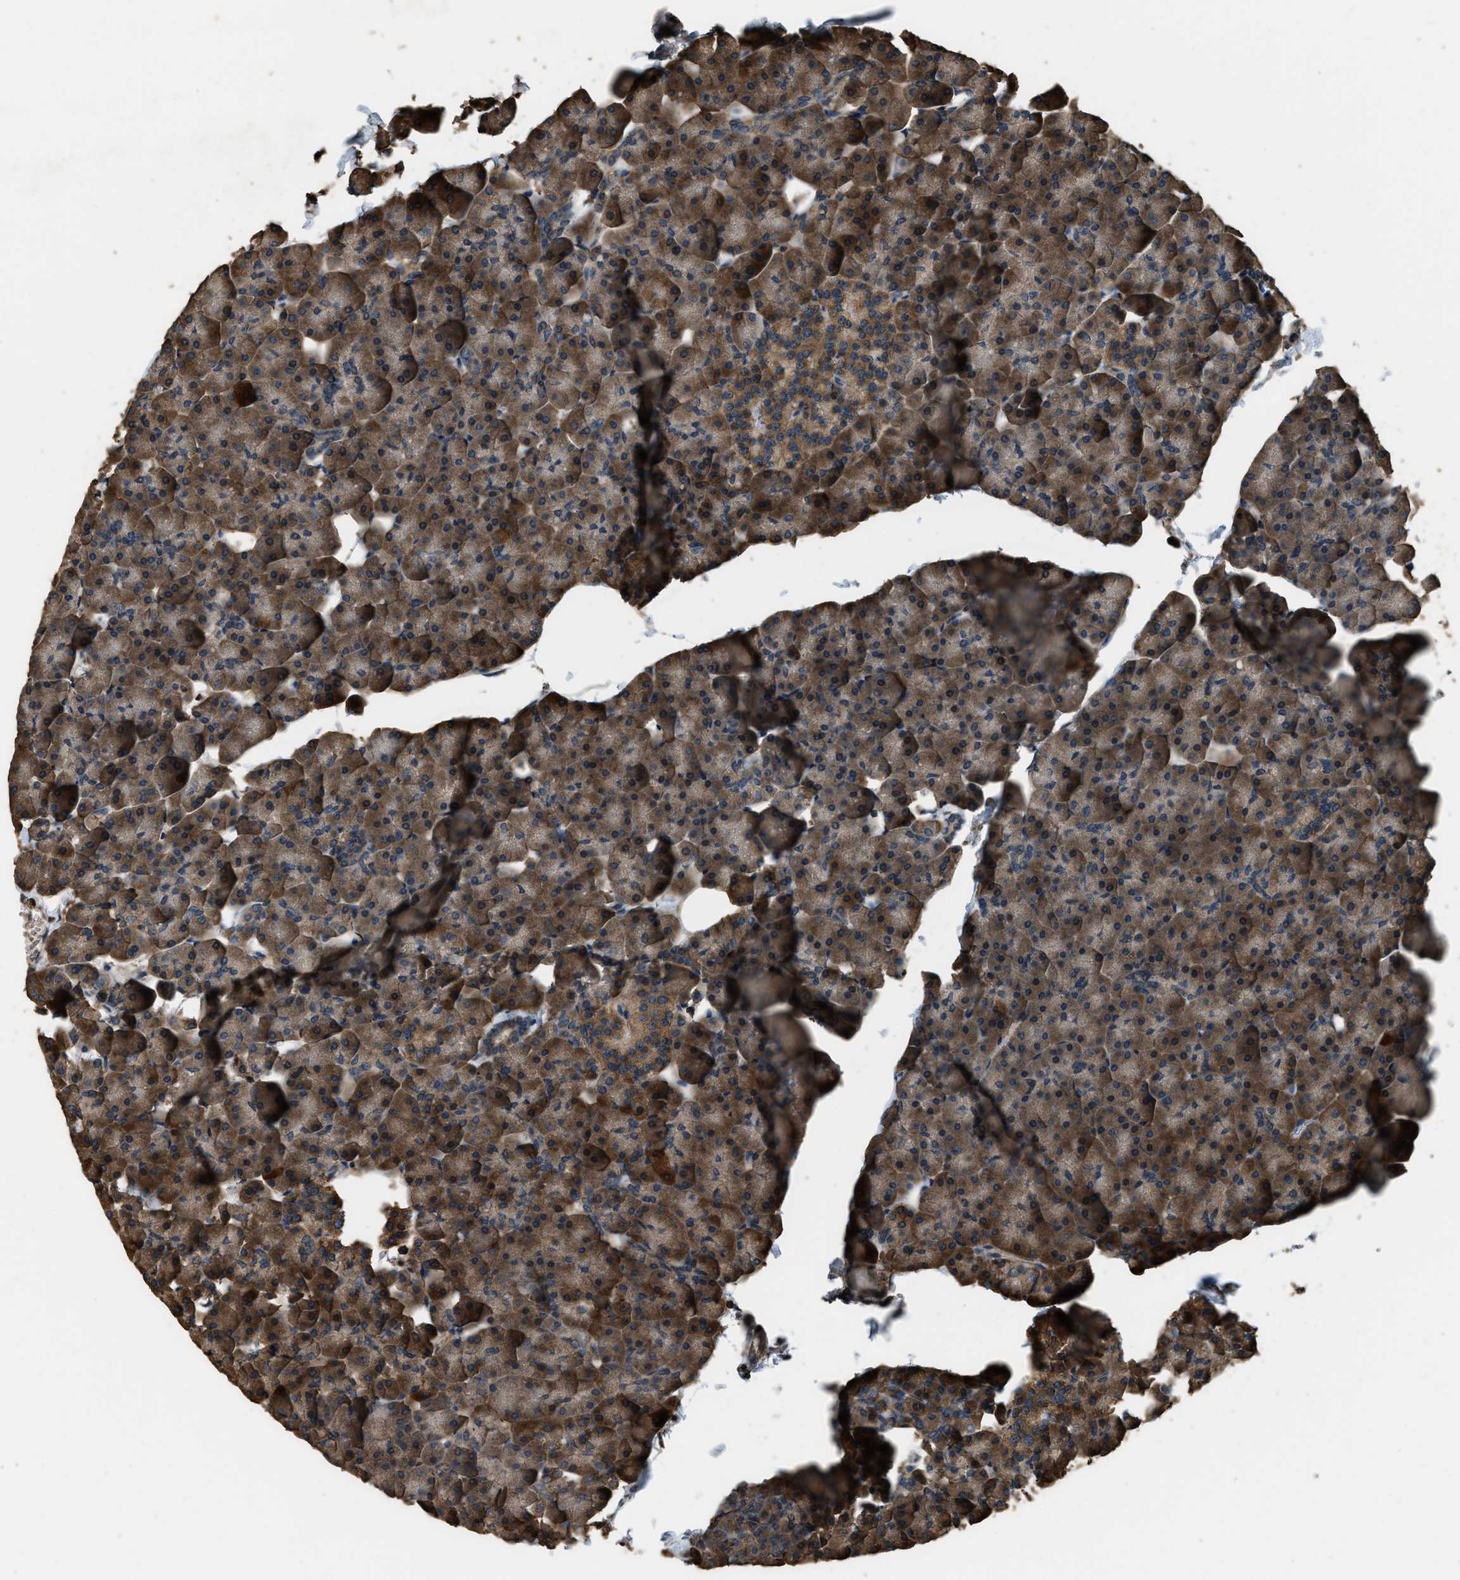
{"staining": {"intensity": "strong", "quantity": ">75%", "location": "cytoplasmic/membranous"}, "tissue": "pancreas", "cell_type": "Exocrine glandular cells", "image_type": "normal", "snomed": [{"axis": "morphology", "description": "Normal tissue, NOS"}, {"axis": "topography", "description": "Pancreas"}], "caption": "This photomicrograph demonstrates benign pancreas stained with immunohistochemistry (IHC) to label a protein in brown. The cytoplasmic/membranous of exocrine glandular cells show strong positivity for the protein. Nuclei are counter-stained blue.", "gene": "ERGIC1", "patient": {"sex": "male", "age": 35}}